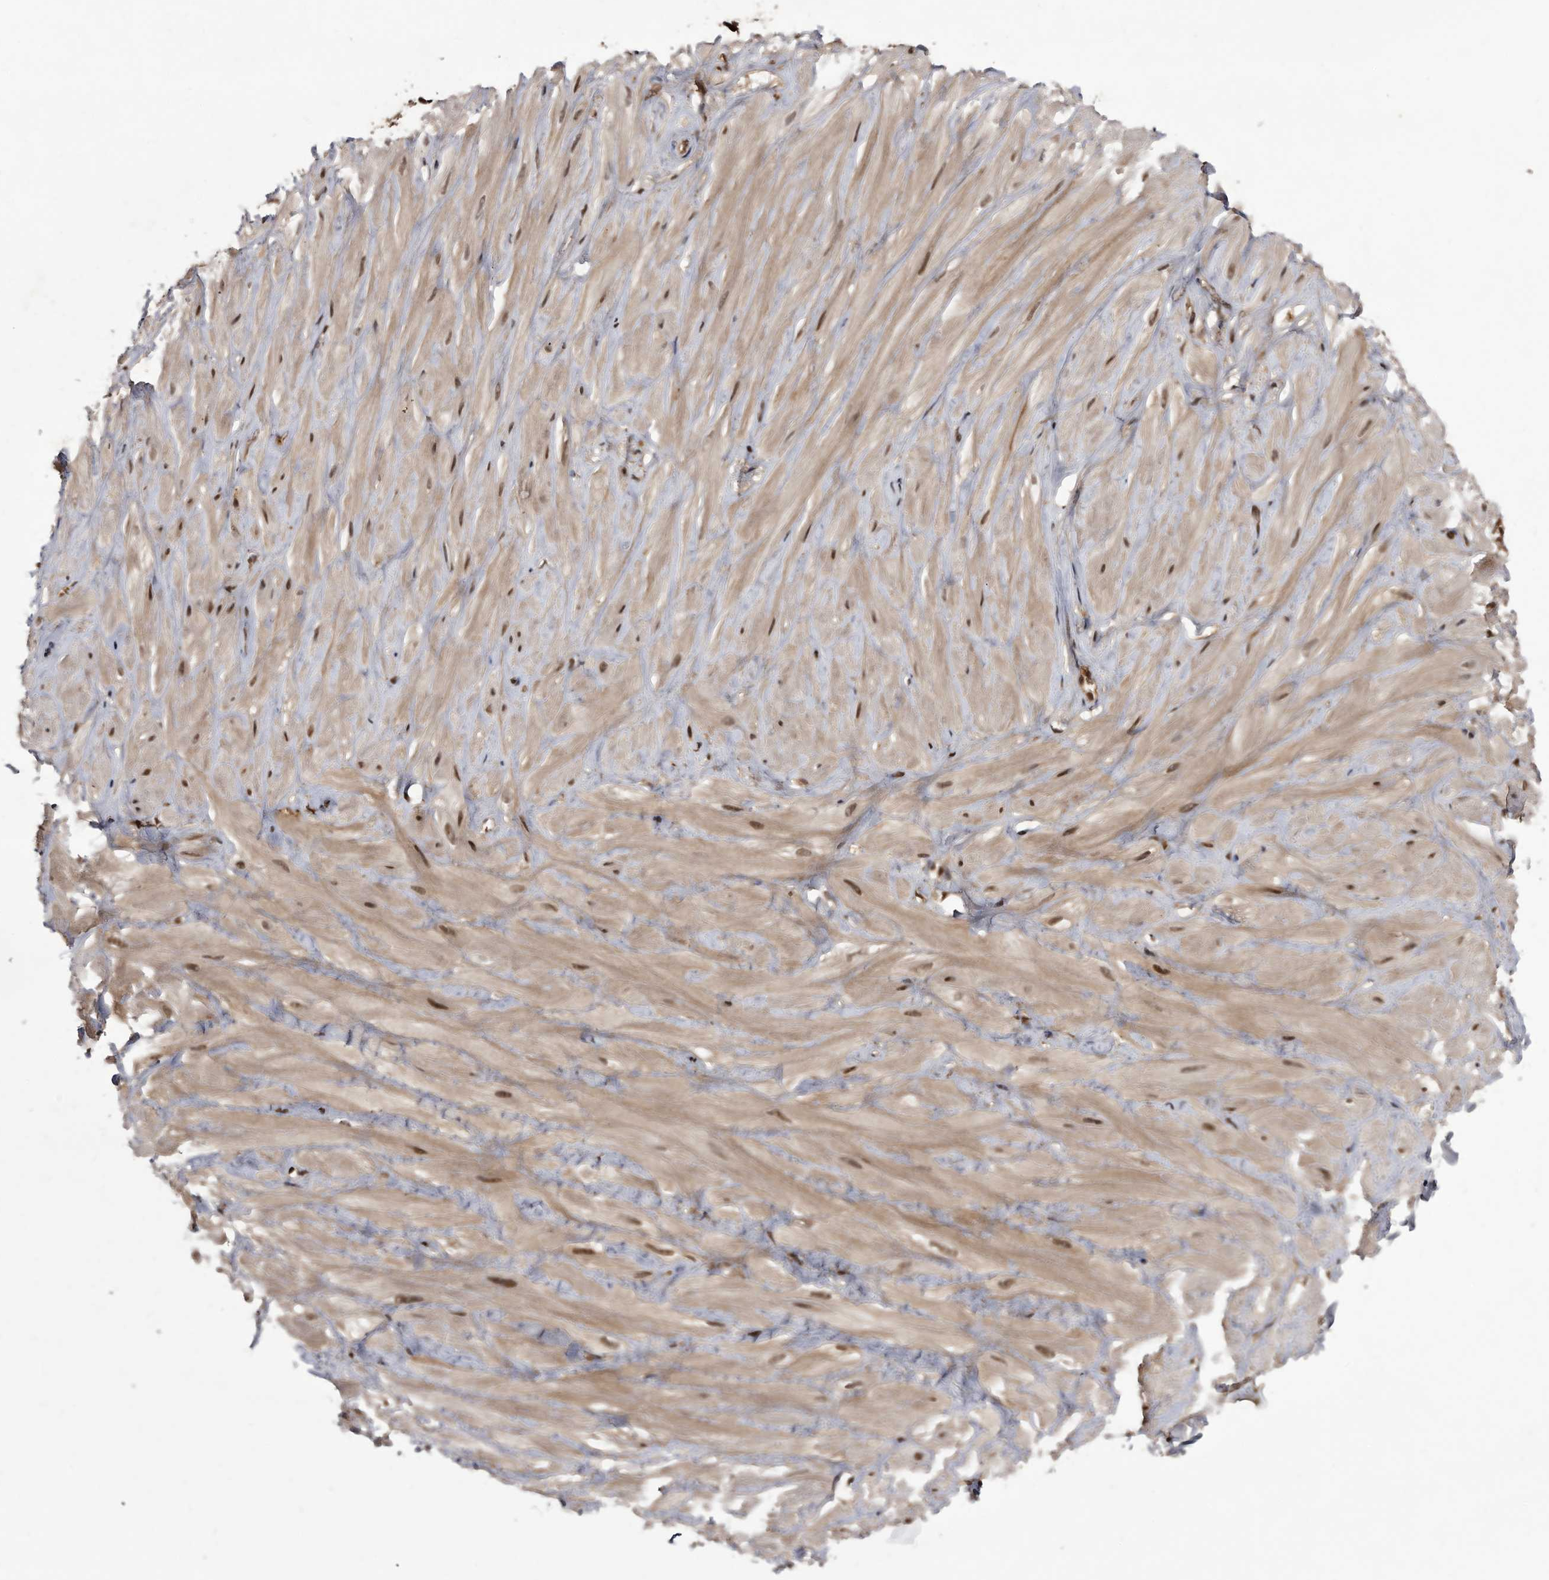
{"staining": {"intensity": "strong", "quantity": ">75%", "location": "nuclear"}, "tissue": "adipose tissue", "cell_type": "Adipocytes", "image_type": "normal", "snomed": [{"axis": "morphology", "description": "Normal tissue, NOS"}, {"axis": "topography", "description": "Adipose tissue"}, {"axis": "topography", "description": "Vascular tissue"}, {"axis": "topography", "description": "Peripheral nerve tissue"}], "caption": "This image shows immunohistochemistry (IHC) staining of normal human adipose tissue, with high strong nuclear staining in approximately >75% of adipocytes.", "gene": "RAD23B", "patient": {"sex": "male", "age": 25}}